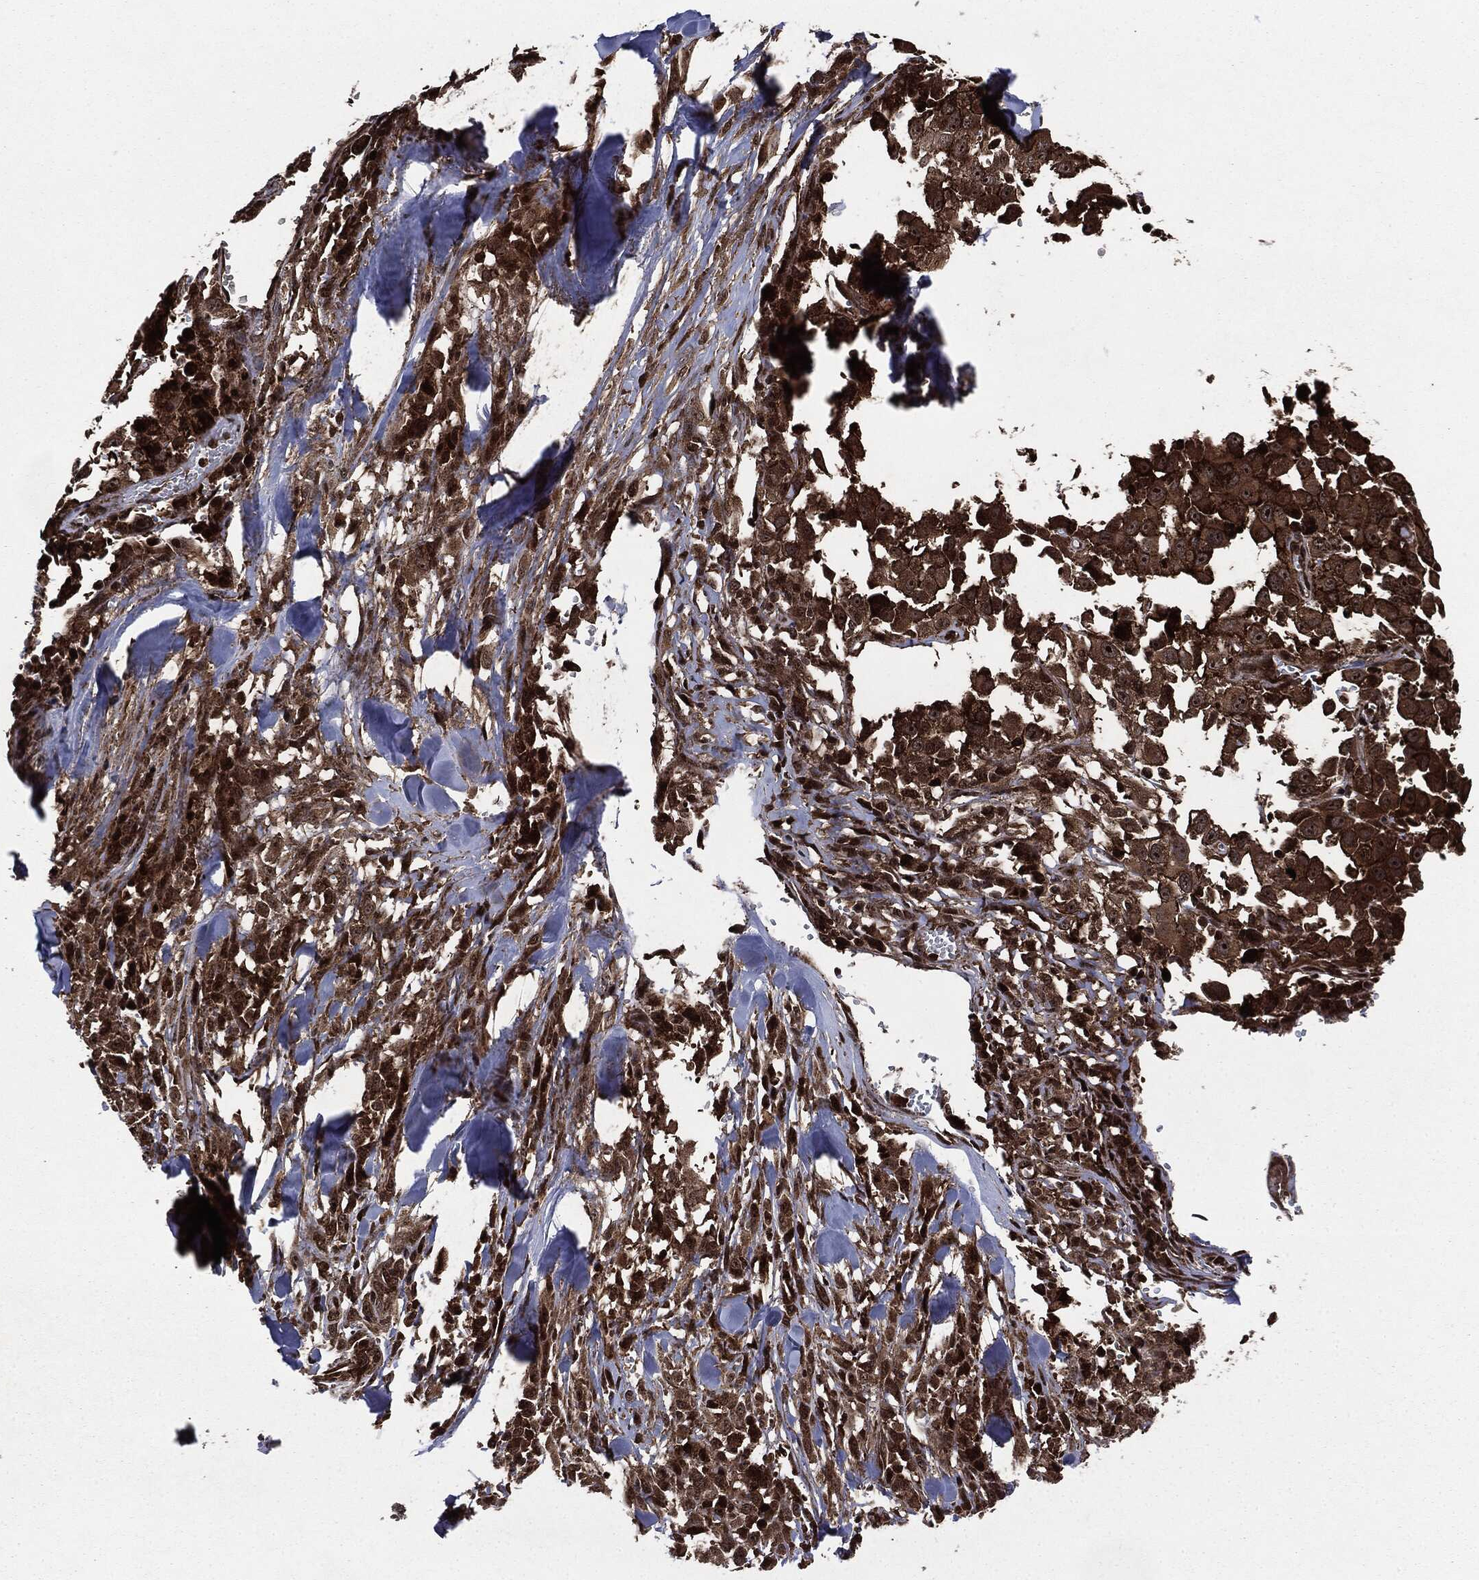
{"staining": {"intensity": "strong", "quantity": ">75%", "location": "cytoplasmic/membranous,nuclear"}, "tissue": "melanoma", "cell_type": "Tumor cells", "image_type": "cancer", "snomed": [{"axis": "morphology", "description": "Malignant melanoma, Metastatic site"}, {"axis": "topography", "description": "Lymph node"}], "caption": "Immunohistochemistry histopathology image of melanoma stained for a protein (brown), which shows high levels of strong cytoplasmic/membranous and nuclear positivity in about >75% of tumor cells.", "gene": "CARD6", "patient": {"sex": "male", "age": 50}}